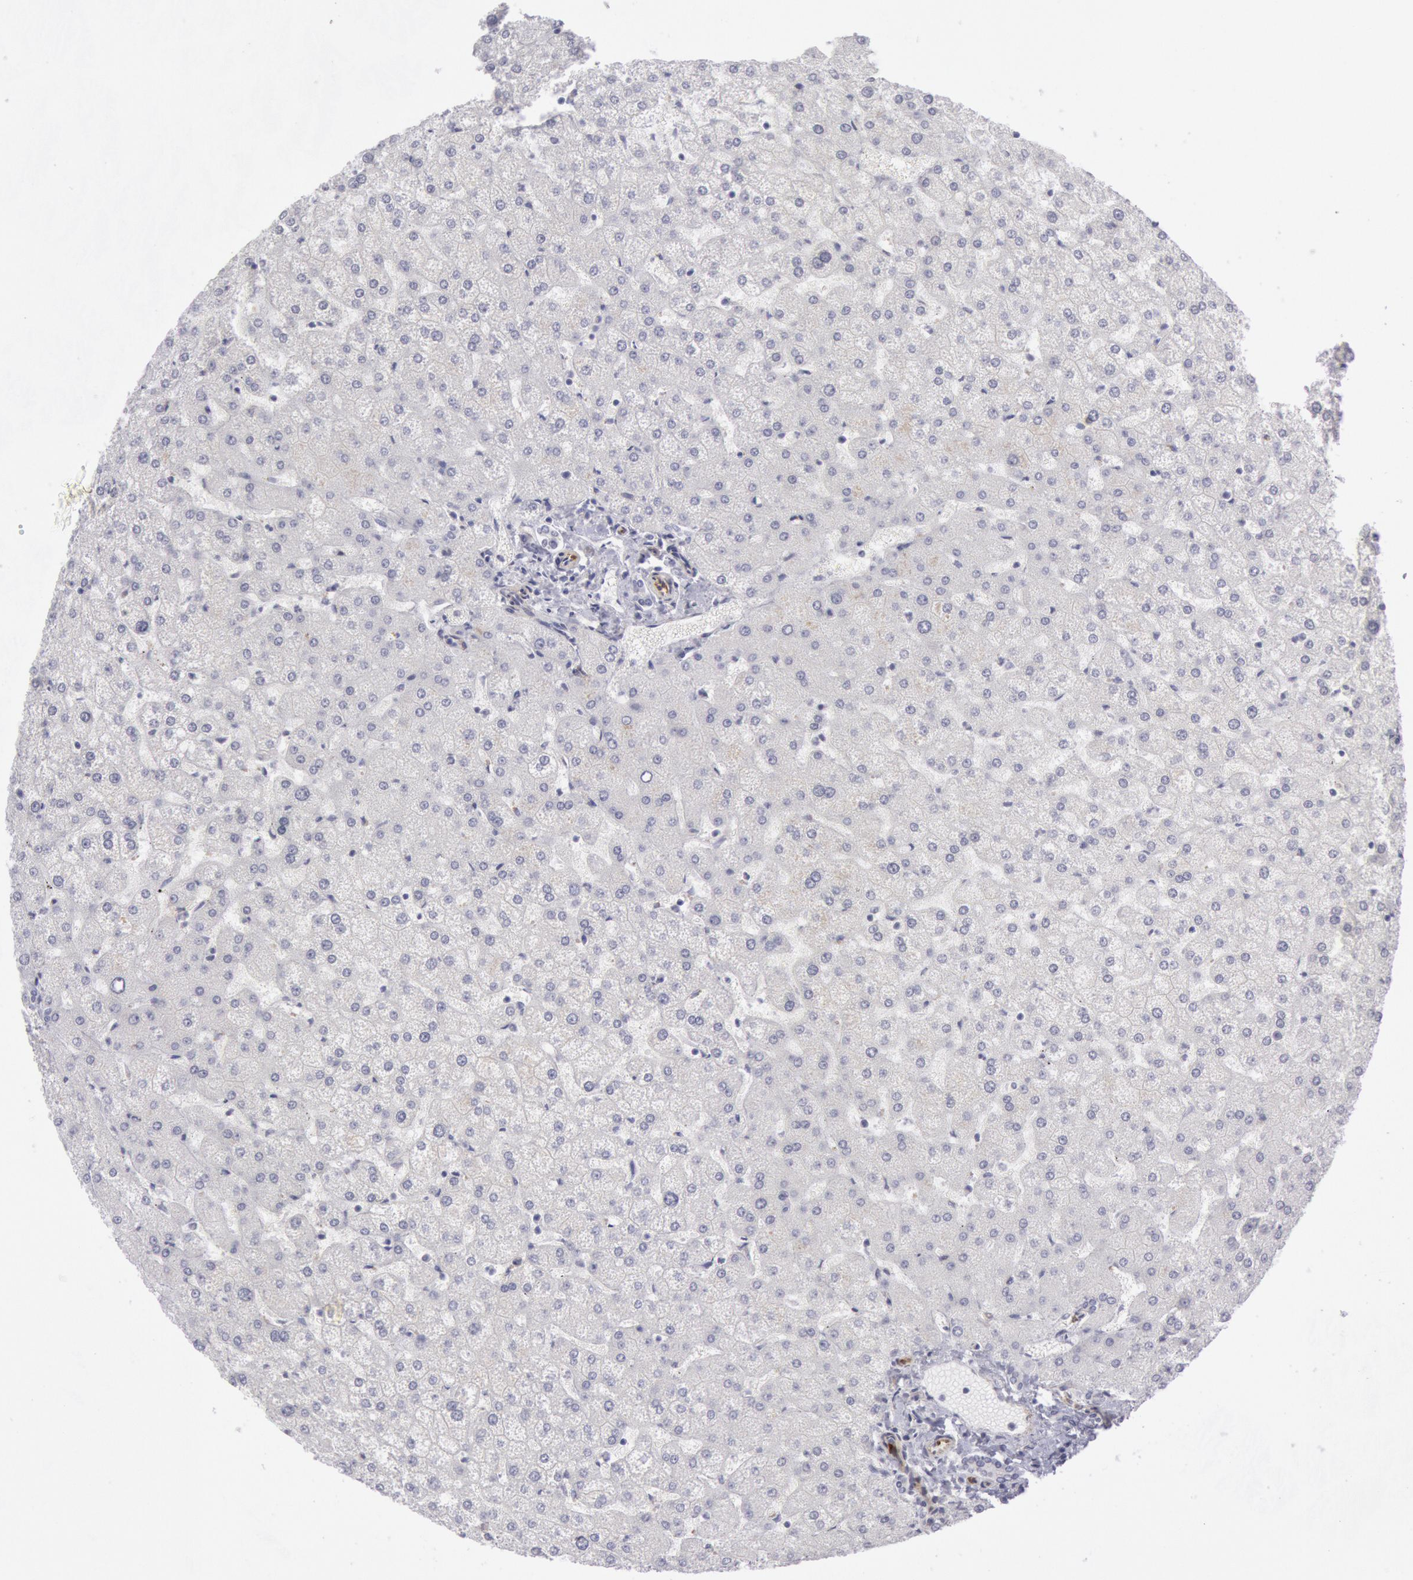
{"staining": {"intensity": "negative", "quantity": "none", "location": "none"}, "tissue": "liver", "cell_type": "Cholangiocytes", "image_type": "normal", "snomed": [{"axis": "morphology", "description": "Normal tissue, NOS"}, {"axis": "topography", "description": "Liver"}], "caption": "Image shows no protein expression in cholangiocytes of normal liver. Nuclei are stained in blue.", "gene": "CDH13", "patient": {"sex": "female", "age": 32}}